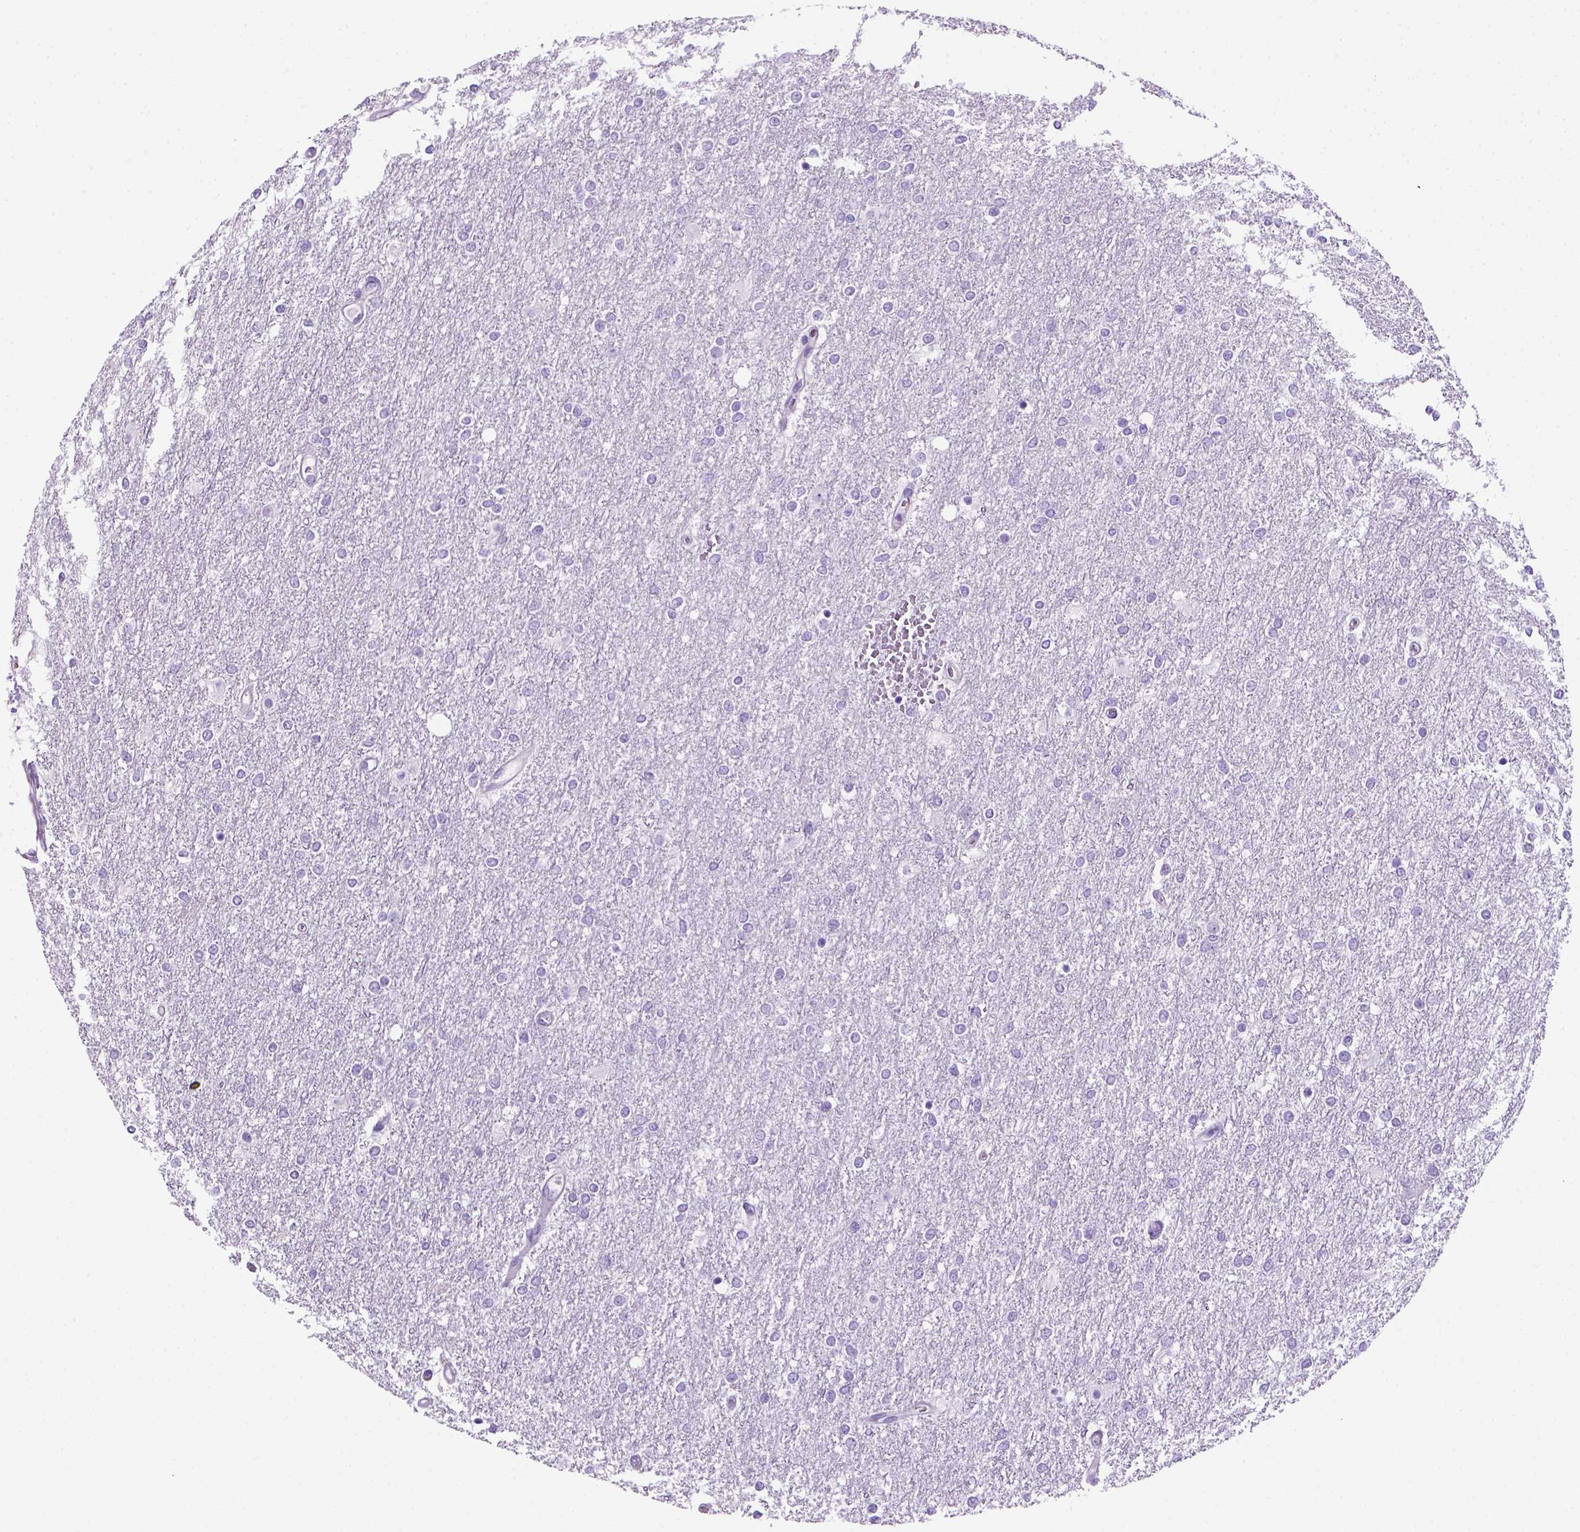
{"staining": {"intensity": "negative", "quantity": "none", "location": "none"}, "tissue": "glioma", "cell_type": "Tumor cells", "image_type": "cancer", "snomed": [{"axis": "morphology", "description": "Glioma, malignant, High grade"}, {"axis": "topography", "description": "Brain"}], "caption": "Glioma stained for a protein using IHC reveals no expression tumor cells.", "gene": "ARHGEF33", "patient": {"sex": "female", "age": 61}}